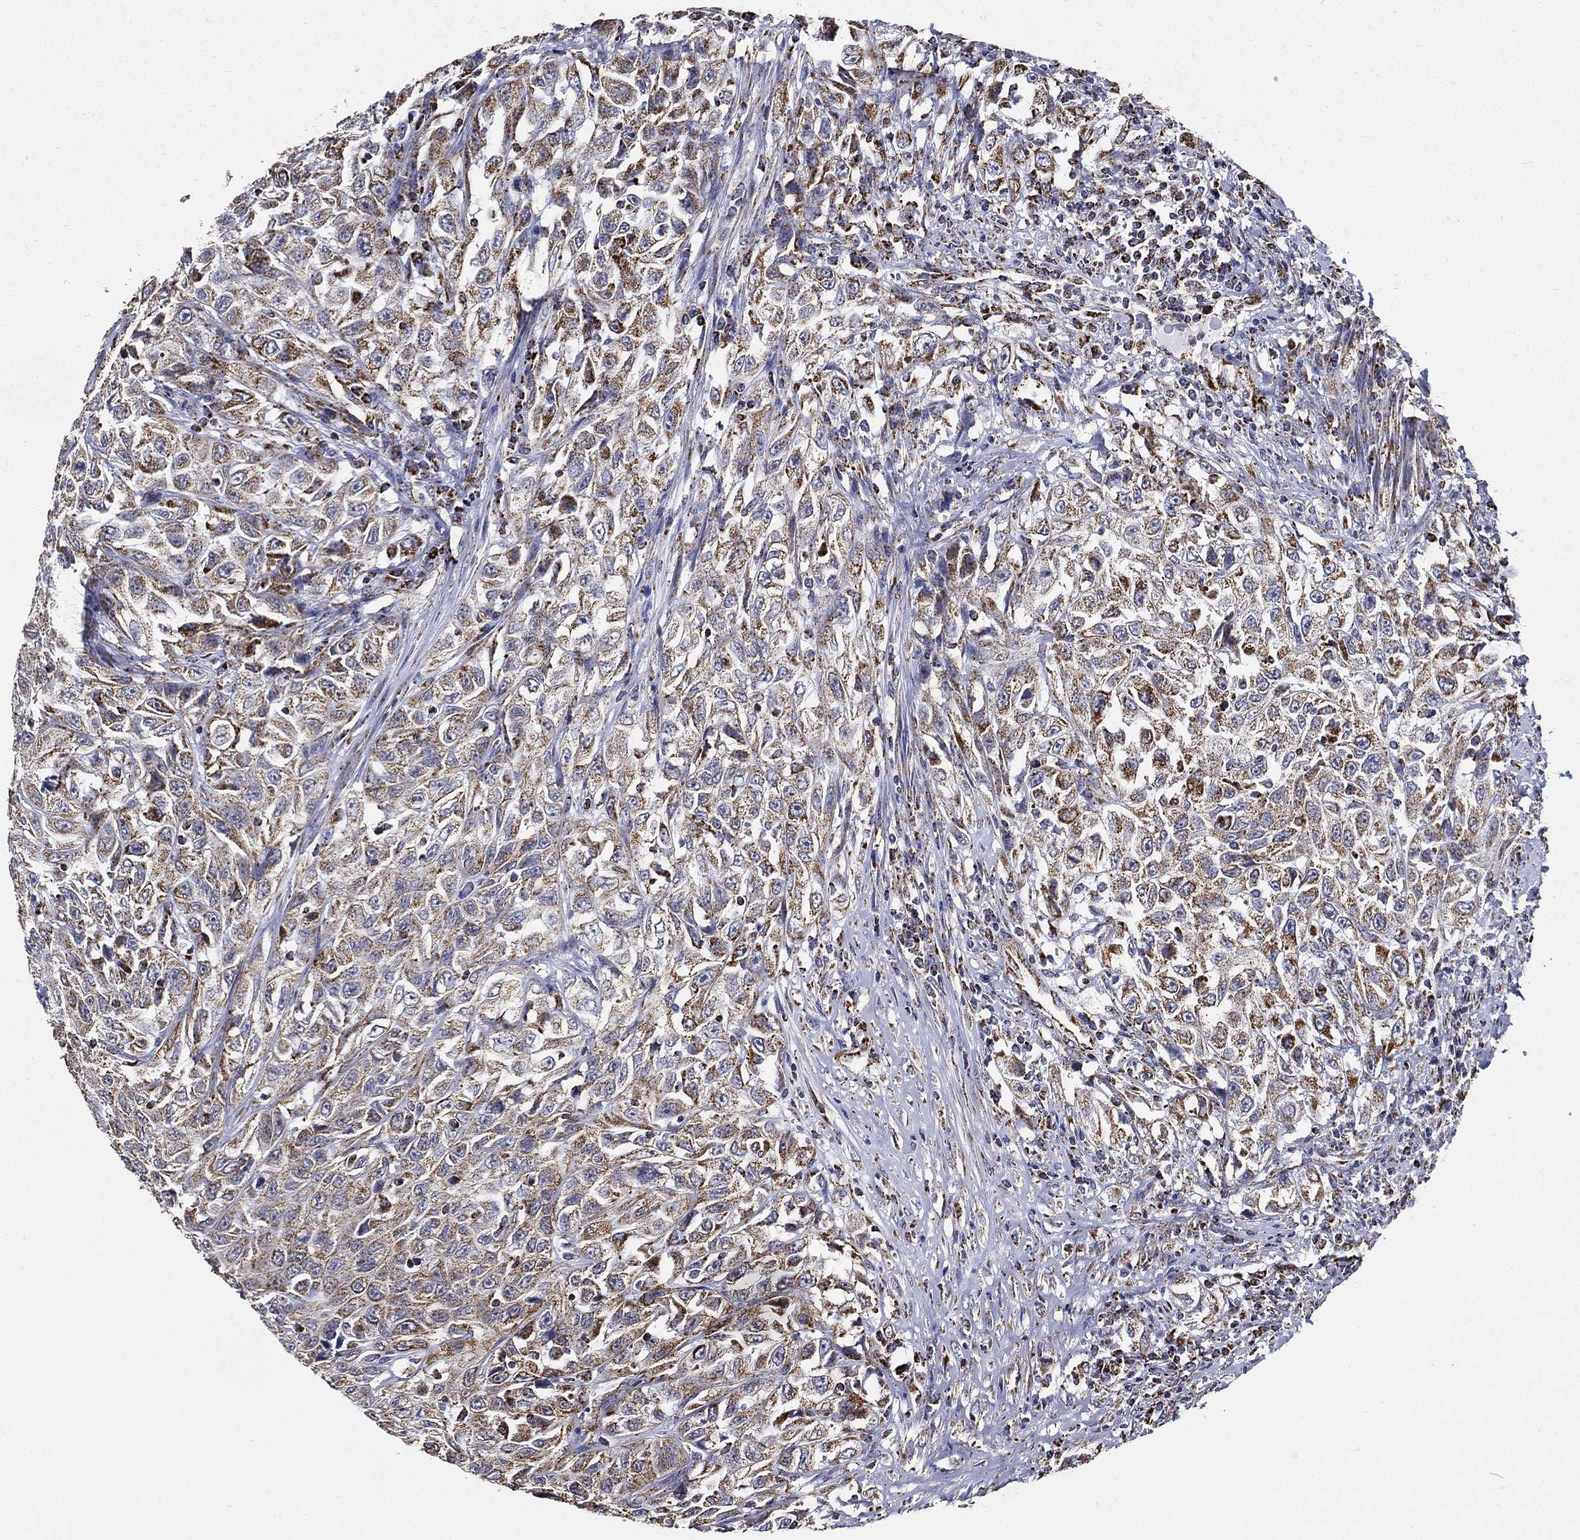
{"staining": {"intensity": "moderate", "quantity": "25%-75%", "location": "cytoplasmic/membranous"}, "tissue": "urothelial cancer", "cell_type": "Tumor cells", "image_type": "cancer", "snomed": [{"axis": "morphology", "description": "Urothelial carcinoma, High grade"}, {"axis": "topography", "description": "Urinary bladder"}], "caption": "Protein expression analysis of high-grade urothelial carcinoma exhibits moderate cytoplasmic/membranous expression in about 25%-75% of tumor cells.", "gene": "NDUFAB1", "patient": {"sex": "female", "age": 56}}